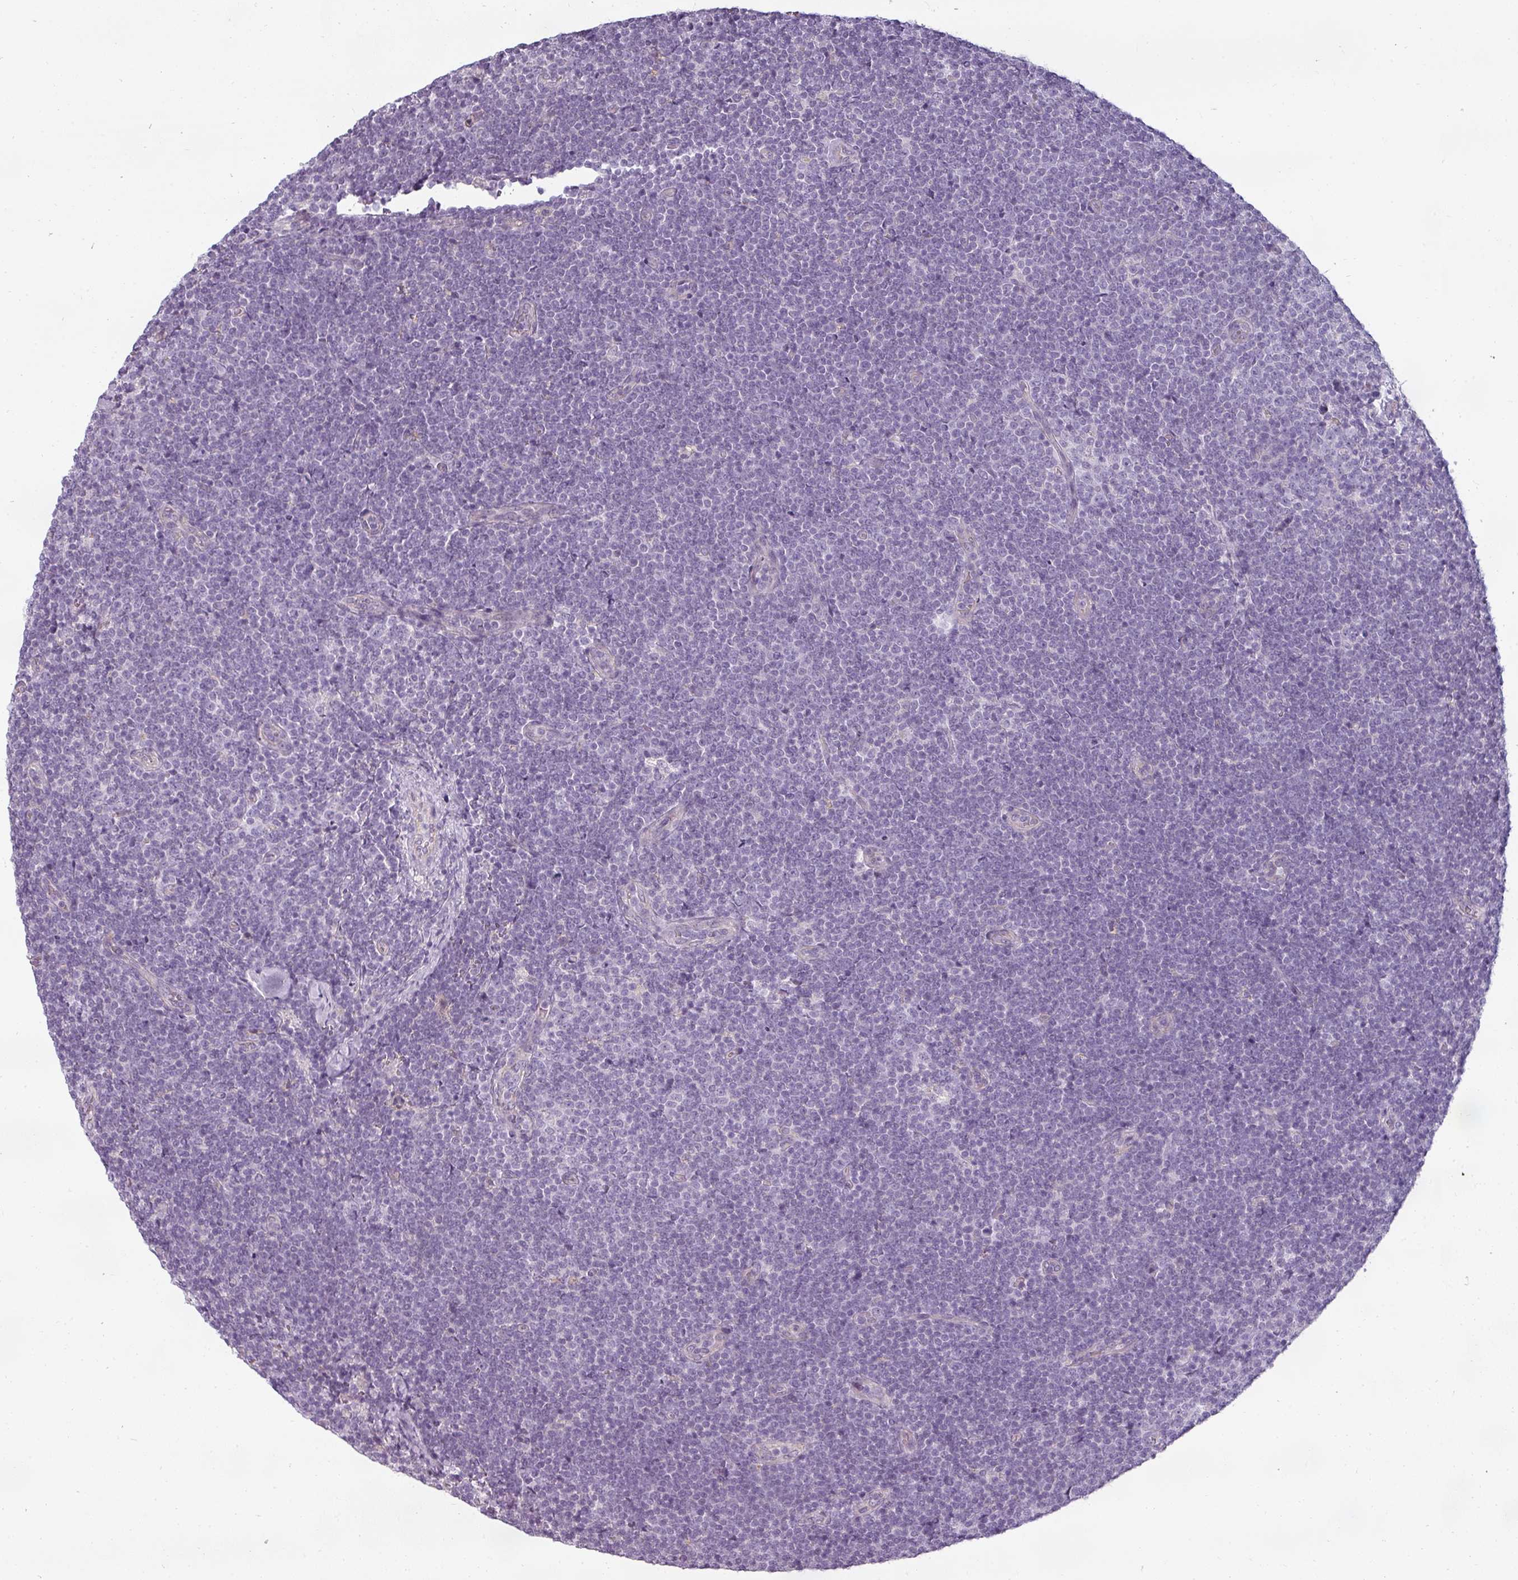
{"staining": {"intensity": "negative", "quantity": "none", "location": "none"}, "tissue": "lymphoma", "cell_type": "Tumor cells", "image_type": "cancer", "snomed": [{"axis": "morphology", "description": "Malignant lymphoma, non-Hodgkin's type, Low grade"}, {"axis": "topography", "description": "Lymph node"}], "caption": "A micrograph of human malignant lymphoma, non-Hodgkin's type (low-grade) is negative for staining in tumor cells.", "gene": "ASB1", "patient": {"sex": "male", "age": 48}}